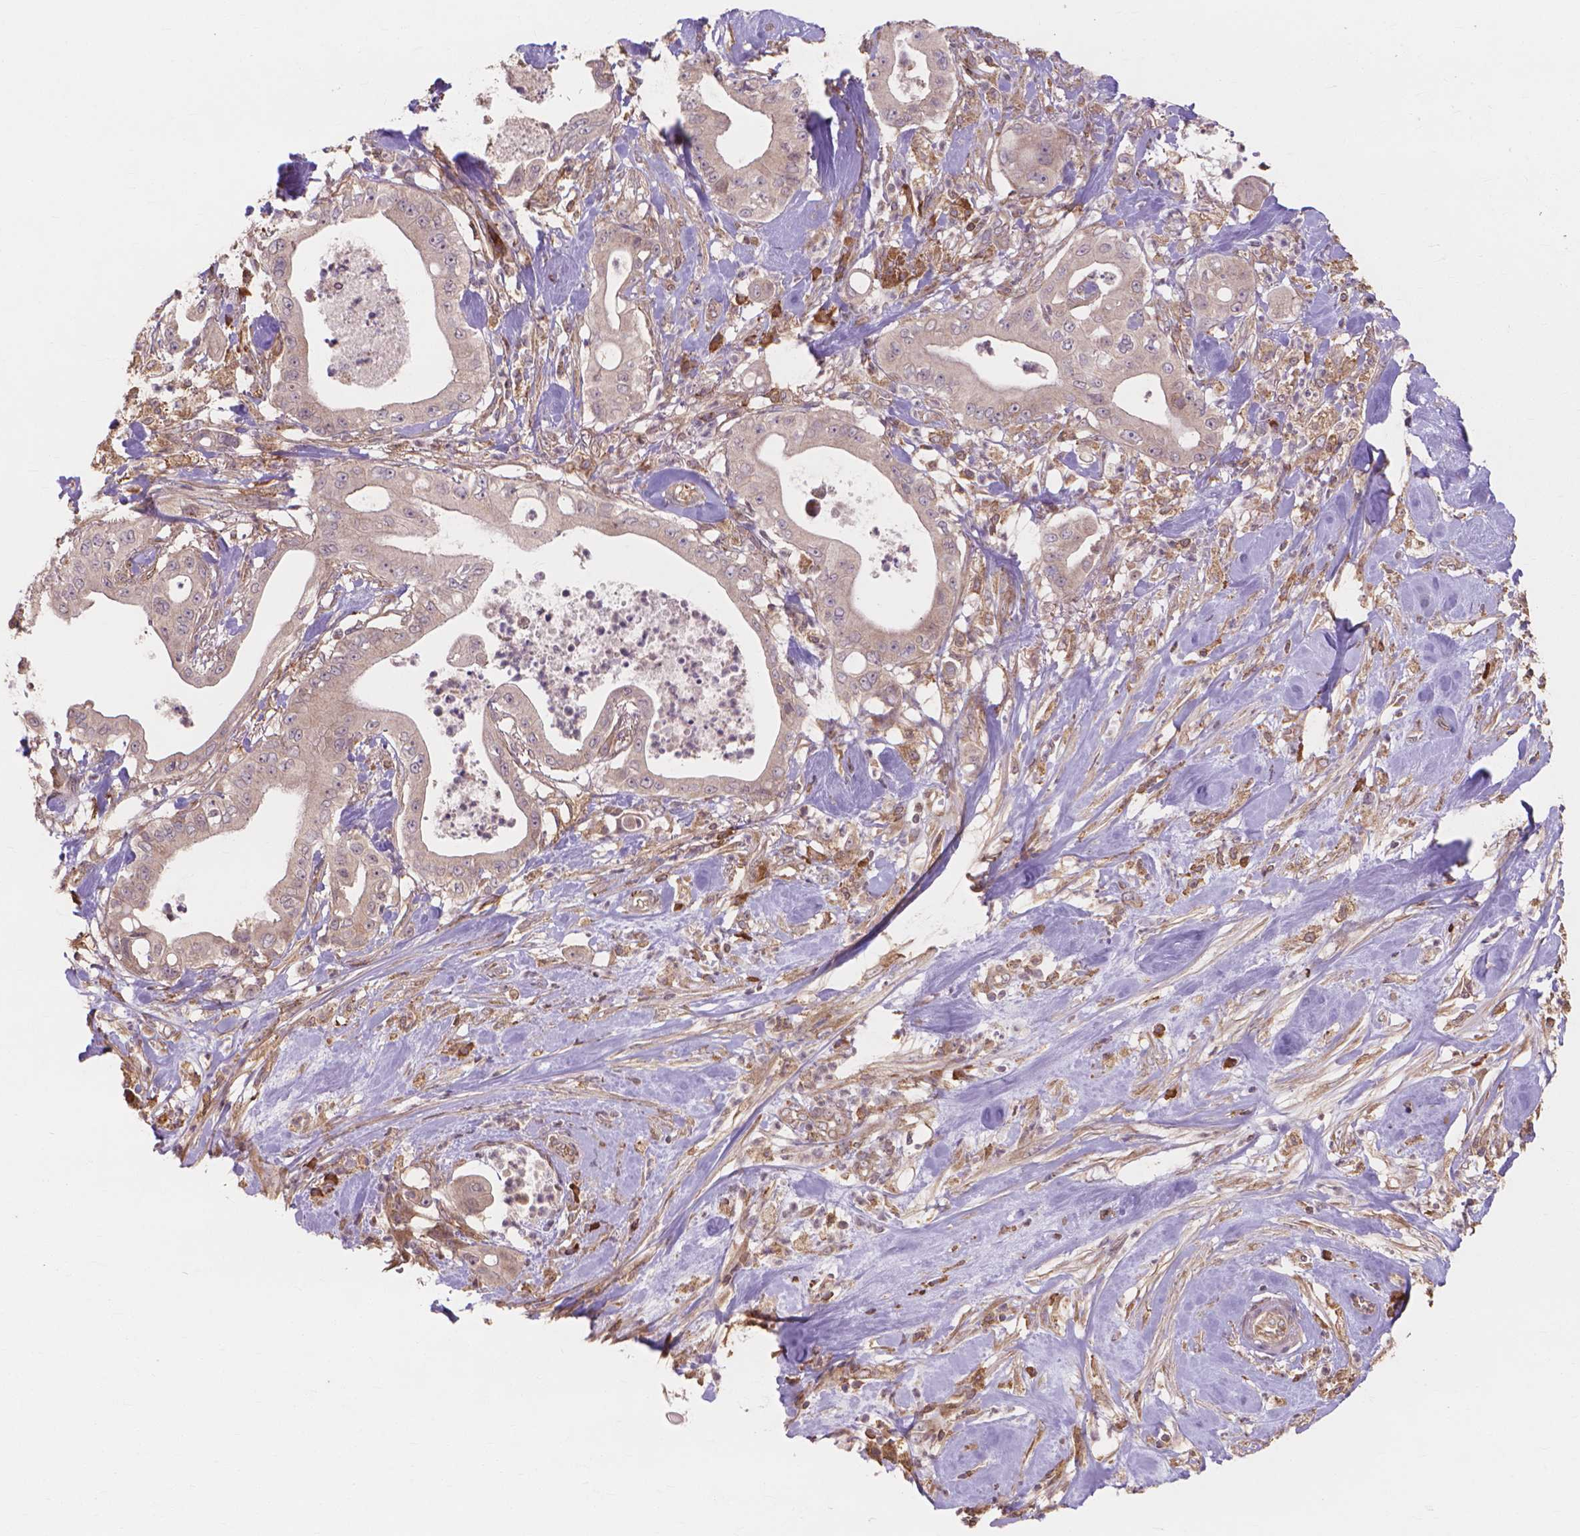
{"staining": {"intensity": "weak", "quantity": ">75%", "location": "cytoplasmic/membranous"}, "tissue": "pancreatic cancer", "cell_type": "Tumor cells", "image_type": "cancer", "snomed": [{"axis": "morphology", "description": "Adenocarcinoma, NOS"}, {"axis": "topography", "description": "Pancreas"}], "caption": "Protein analysis of pancreatic adenocarcinoma tissue shows weak cytoplasmic/membranous positivity in about >75% of tumor cells.", "gene": "TAB2", "patient": {"sex": "male", "age": 71}}